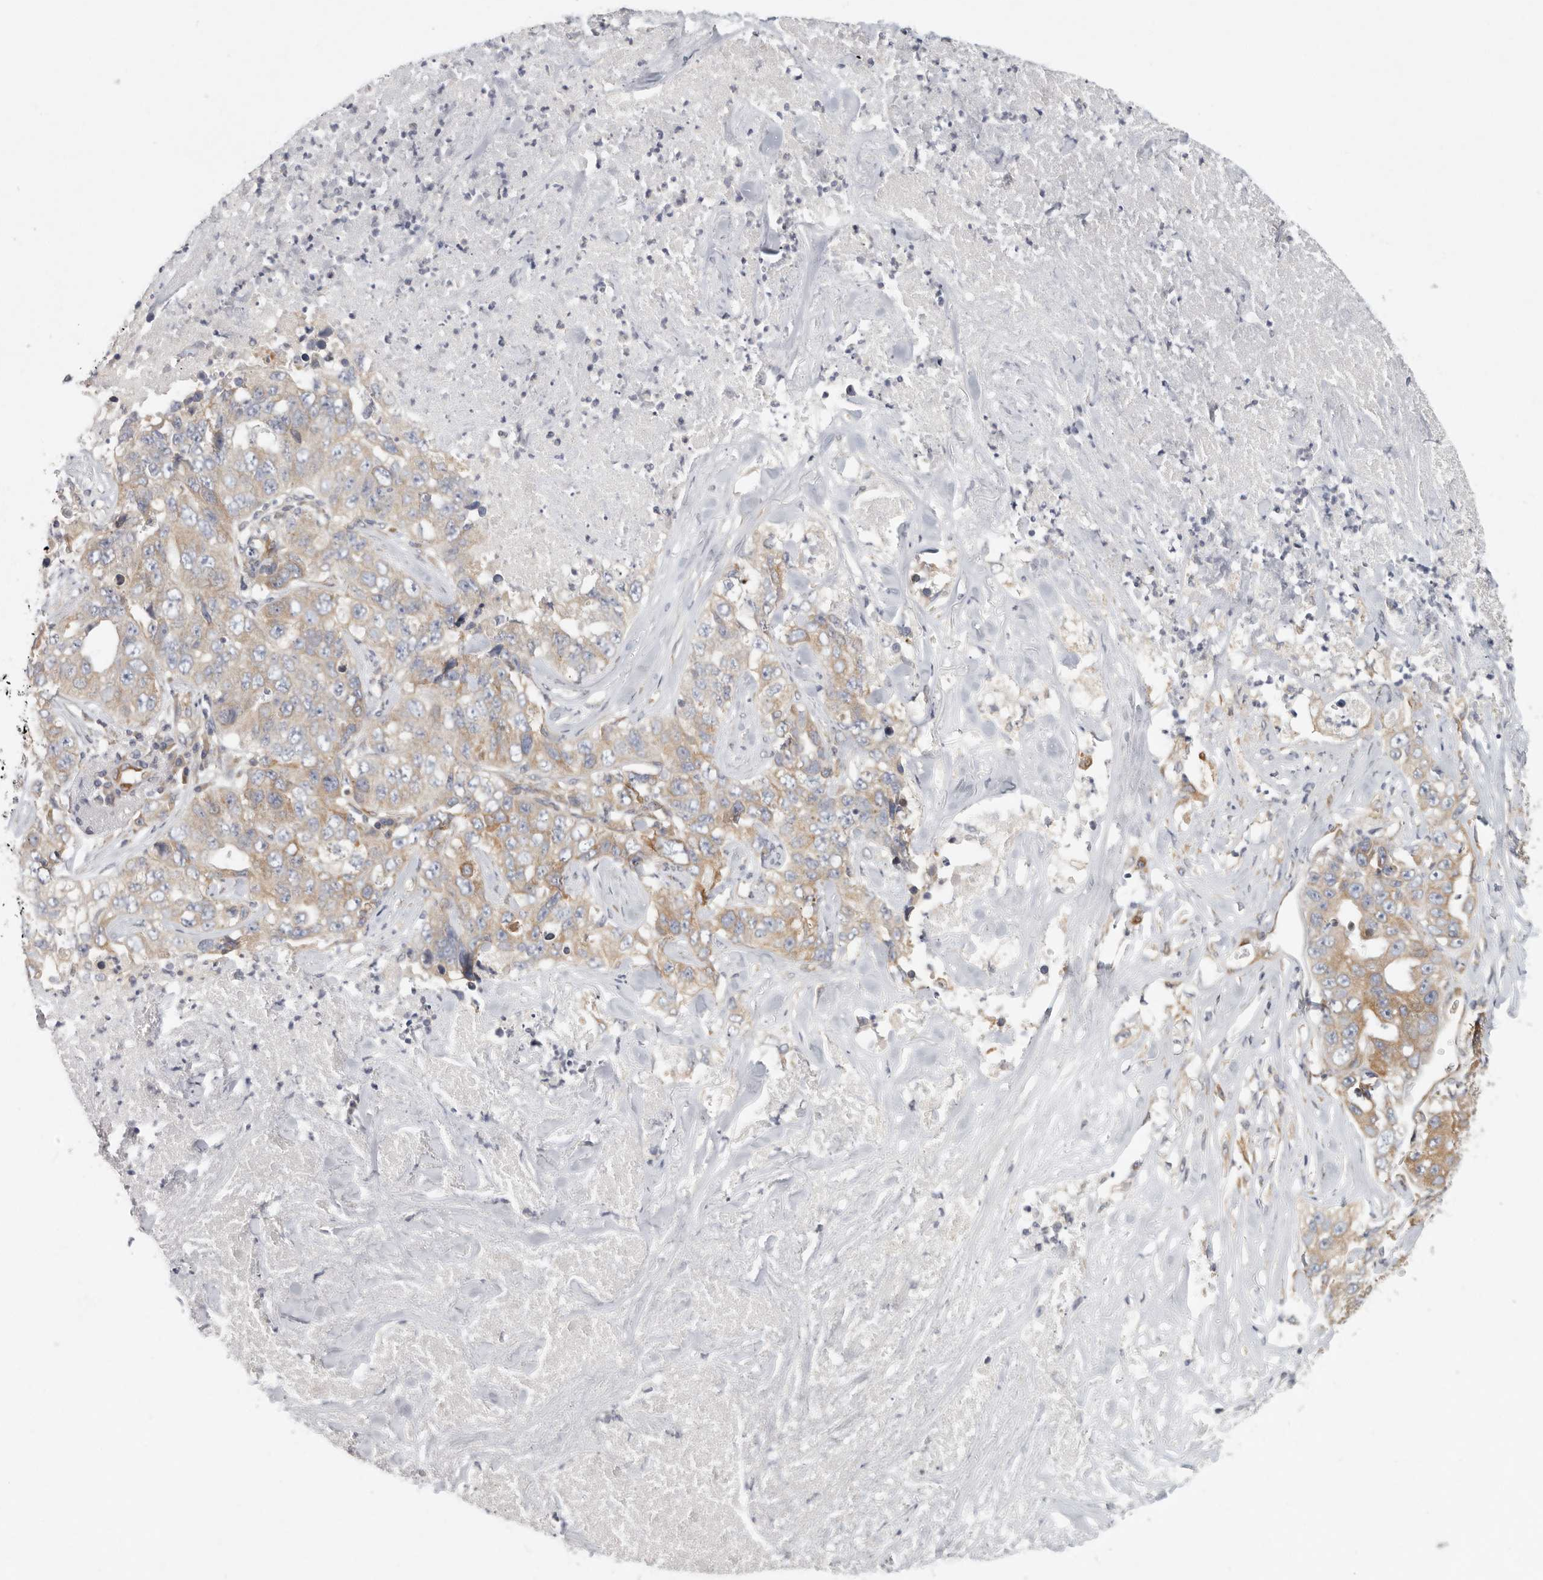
{"staining": {"intensity": "moderate", "quantity": "<25%", "location": "cytoplasmic/membranous"}, "tissue": "lung cancer", "cell_type": "Tumor cells", "image_type": "cancer", "snomed": [{"axis": "morphology", "description": "Adenocarcinoma, NOS"}, {"axis": "topography", "description": "Lung"}], "caption": "Moderate cytoplasmic/membranous positivity is present in approximately <25% of tumor cells in lung adenocarcinoma.", "gene": "BCAP29", "patient": {"sex": "female", "age": 51}}